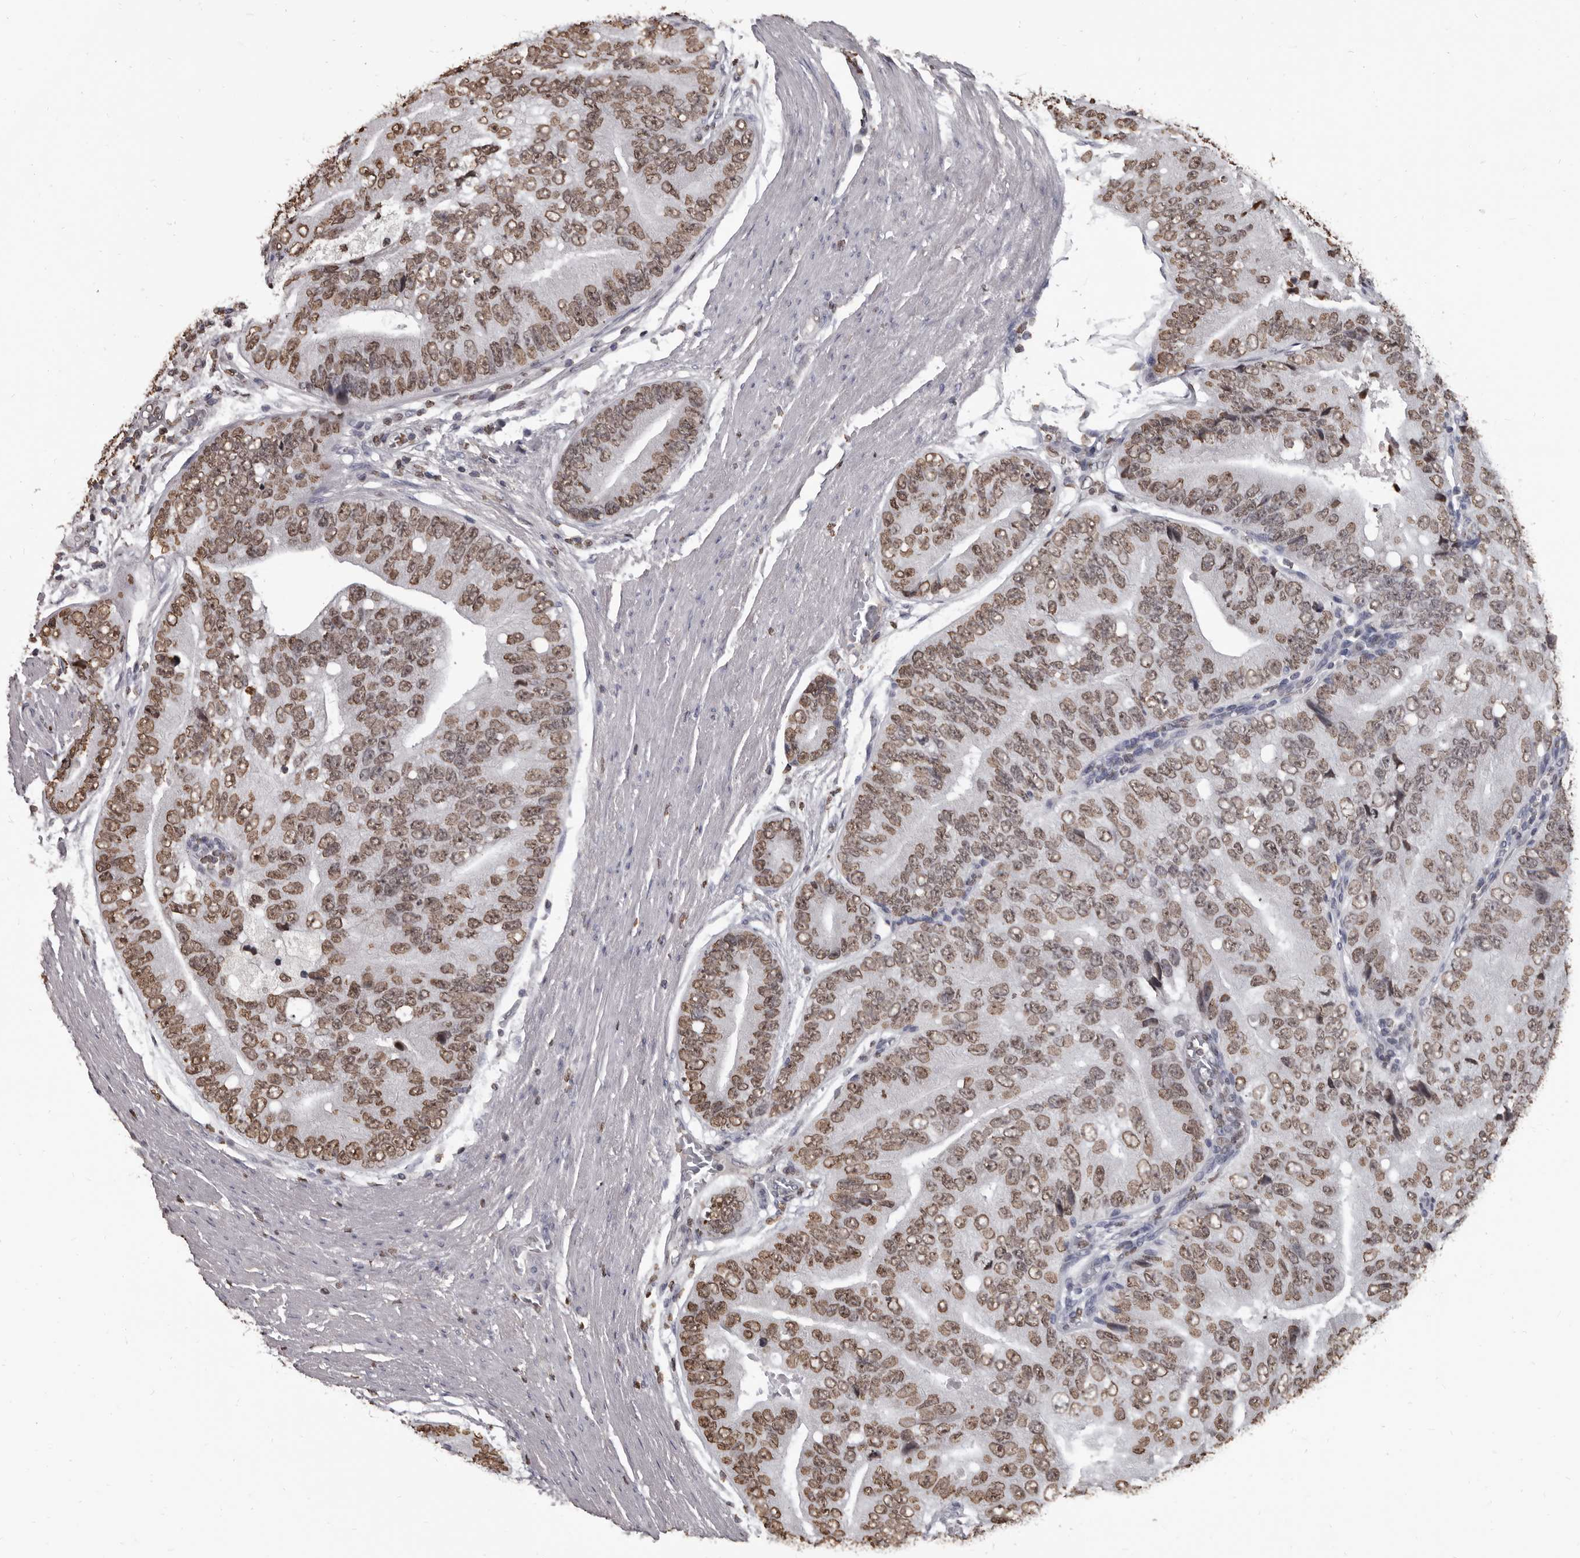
{"staining": {"intensity": "moderate", "quantity": ">75%", "location": "nuclear"}, "tissue": "prostate cancer", "cell_type": "Tumor cells", "image_type": "cancer", "snomed": [{"axis": "morphology", "description": "Adenocarcinoma, High grade"}, {"axis": "topography", "description": "Prostate"}], "caption": "About >75% of tumor cells in human prostate high-grade adenocarcinoma demonstrate moderate nuclear protein staining as visualized by brown immunohistochemical staining.", "gene": "AHR", "patient": {"sex": "male", "age": 70}}